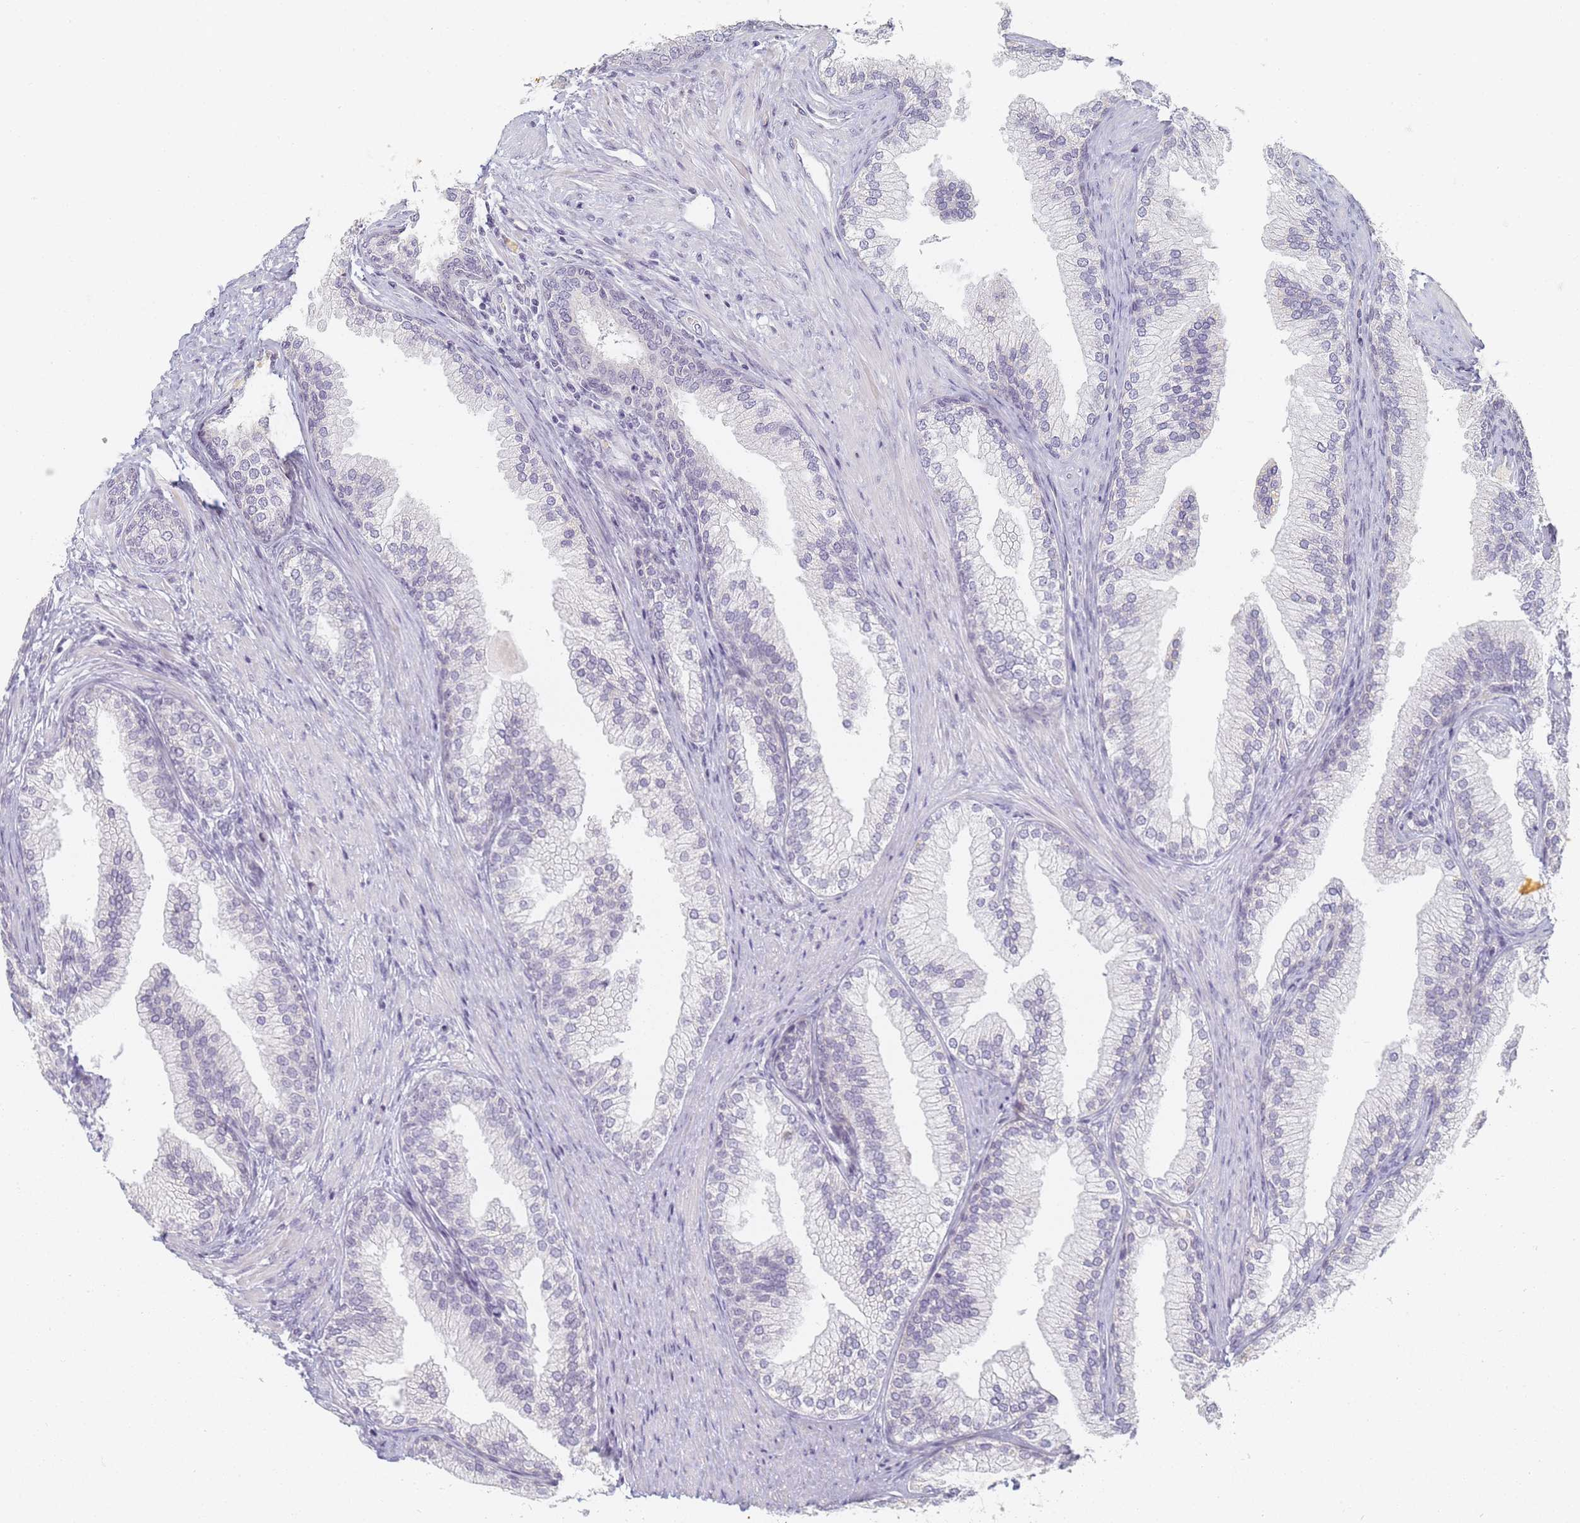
{"staining": {"intensity": "negative", "quantity": "none", "location": "none"}, "tissue": "prostate", "cell_type": "Glandular cells", "image_type": "normal", "snomed": [{"axis": "morphology", "description": "Normal tissue, NOS"}, {"axis": "topography", "description": "Prostate"}], "caption": "Glandular cells are negative for brown protein staining in benign prostate. The staining was performed using DAB (3,3'-diaminobenzidine) to visualize the protein expression in brown, while the nuclei were stained in blue with hematoxylin (Magnification: 20x).", "gene": "SLC38A9", "patient": {"sex": "male", "age": 76}}